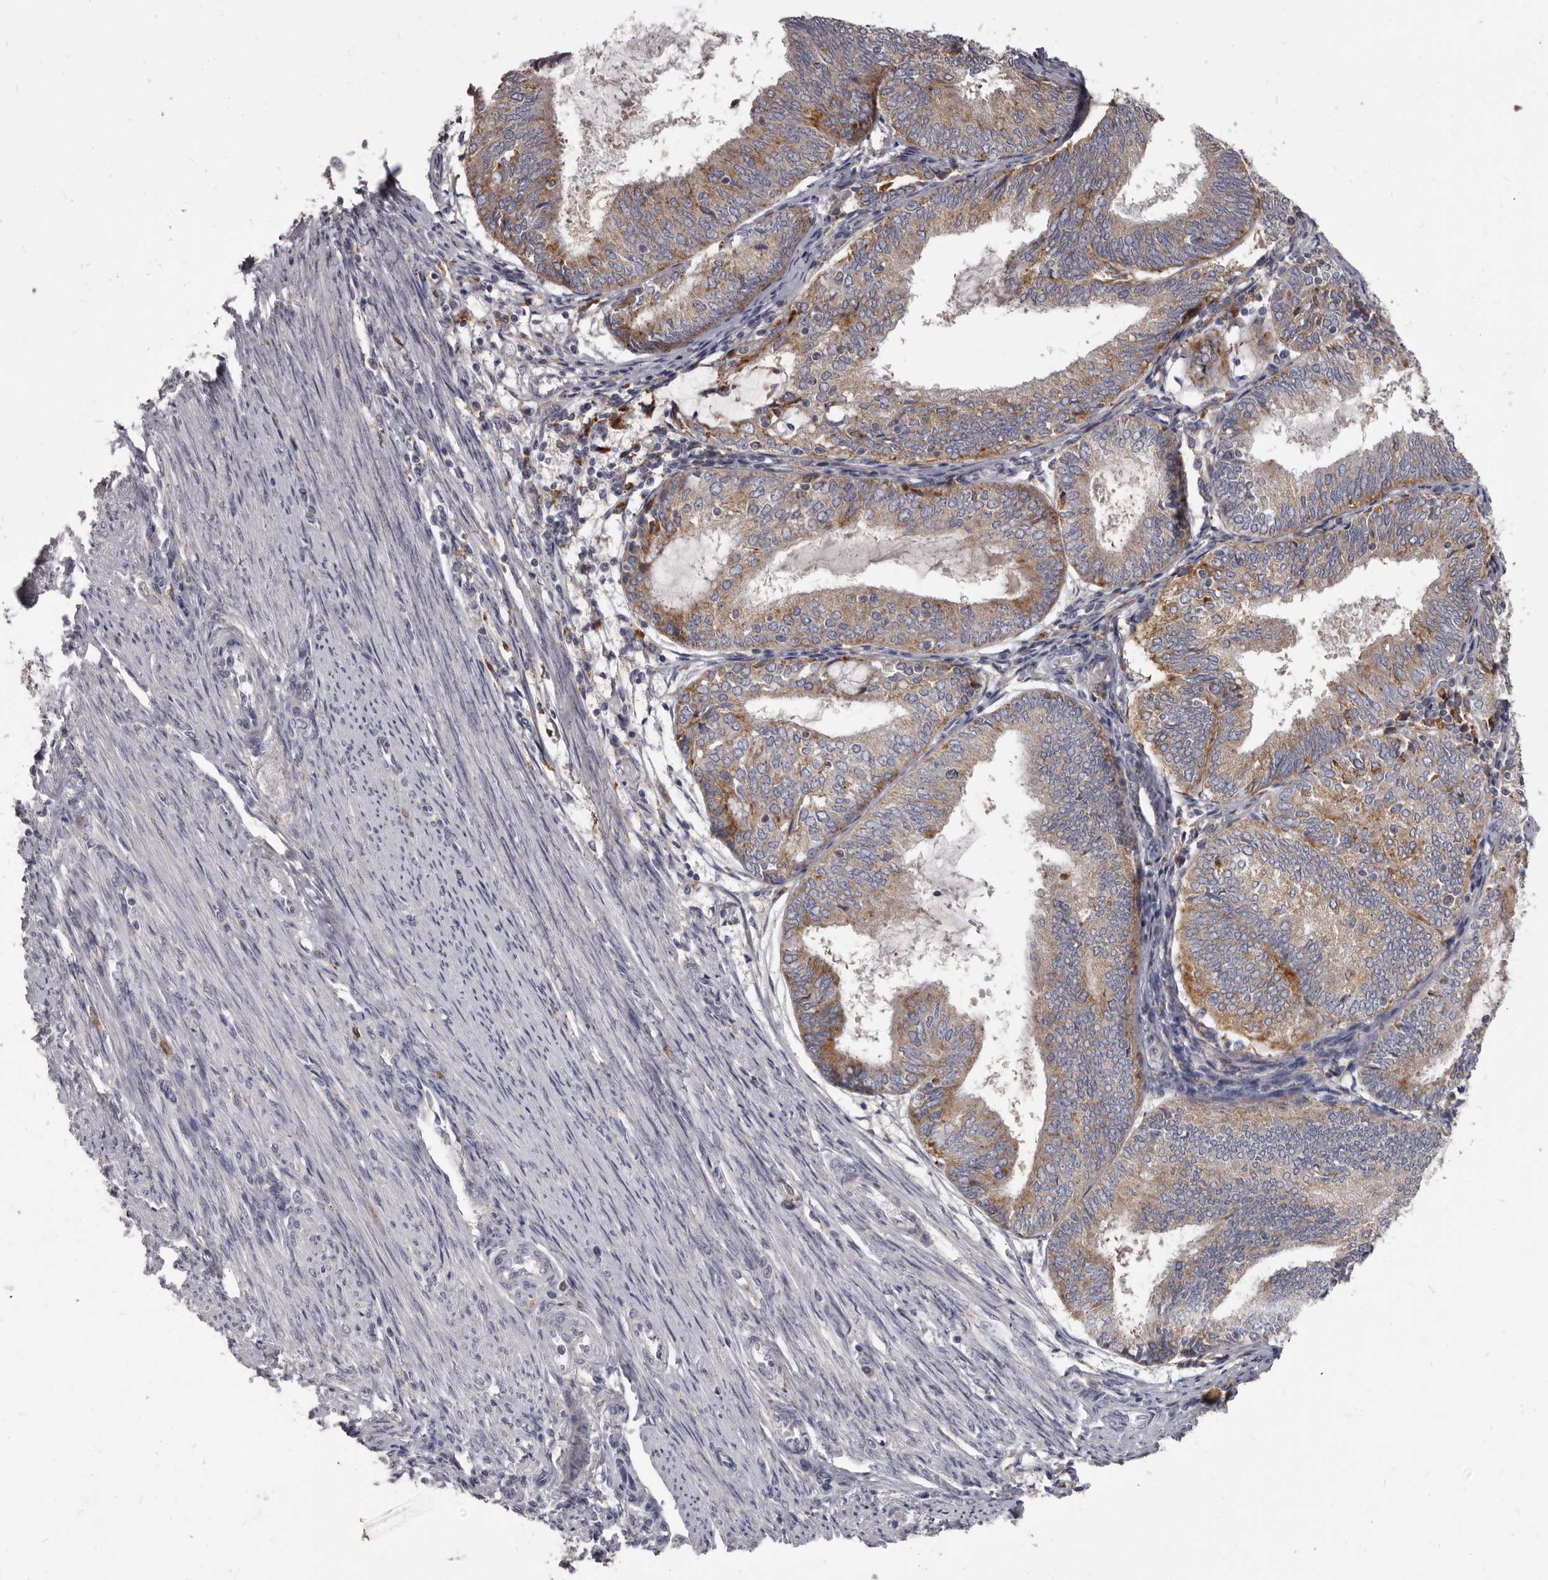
{"staining": {"intensity": "moderate", "quantity": "25%-75%", "location": "cytoplasmic/membranous"}, "tissue": "endometrial cancer", "cell_type": "Tumor cells", "image_type": "cancer", "snomed": [{"axis": "morphology", "description": "Adenocarcinoma, NOS"}, {"axis": "topography", "description": "Endometrium"}], "caption": "Tumor cells show moderate cytoplasmic/membranous staining in approximately 25%-75% of cells in endometrial cancer (adenocarcinoma).", "gene": "PI4K2A", "patient": {"sex": "female", "age": 81}}